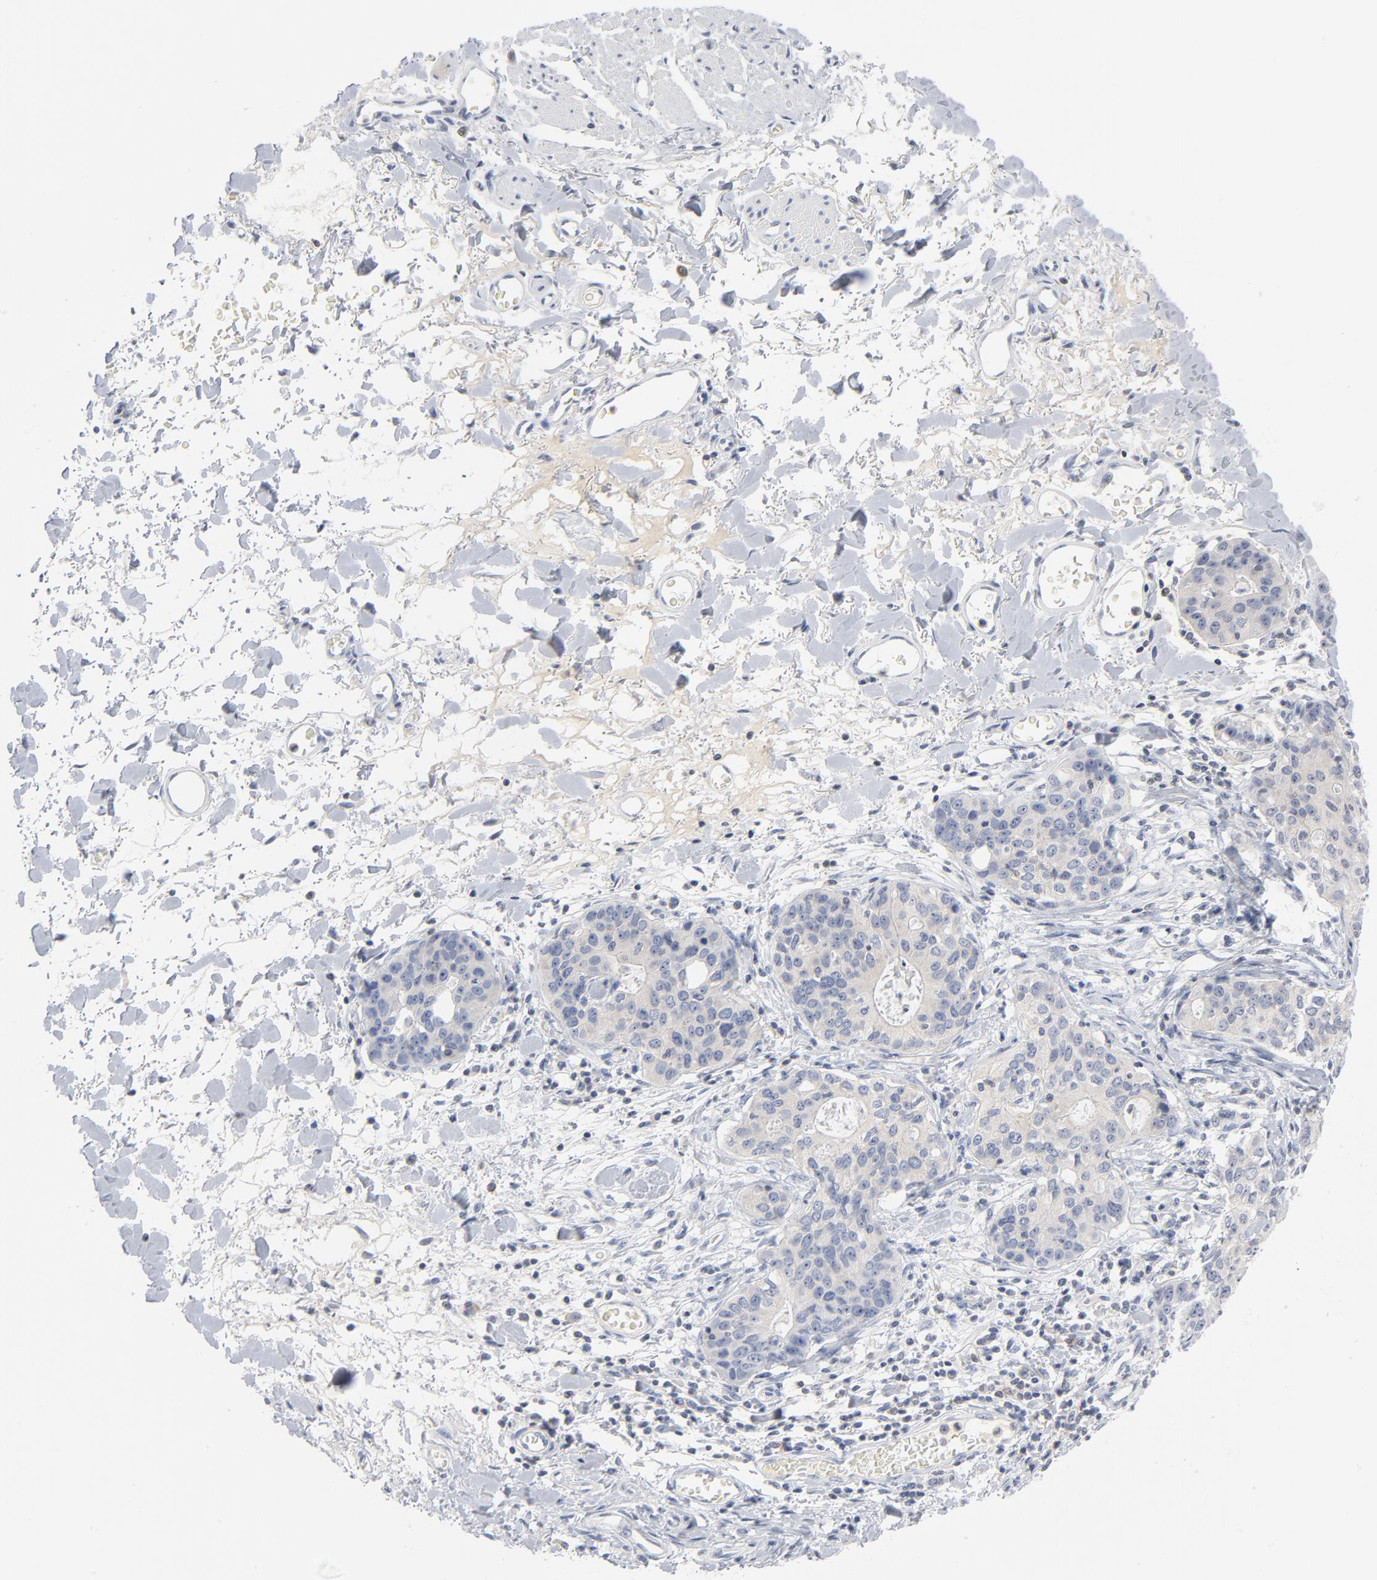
{"staining": {"intensity": "negative", "quantity": "none", "location": "none"}, "tissue": "stomach cancer", "cell_type": "Tumor cells", "image_type": "cancer", "snomed": [{"axis": "morphology", "description": "Adenocarcinoma, NOS"}, {"axis": "topography", "description": "Esophagus"}, {"axis": "topography", "description": "Stomach"}], "caption": "The micrograph reveals no significant staining in tumor cells of stomach cancer.", "gene": "PTK2B", "patient": {"sex": "male", "age": 74}}